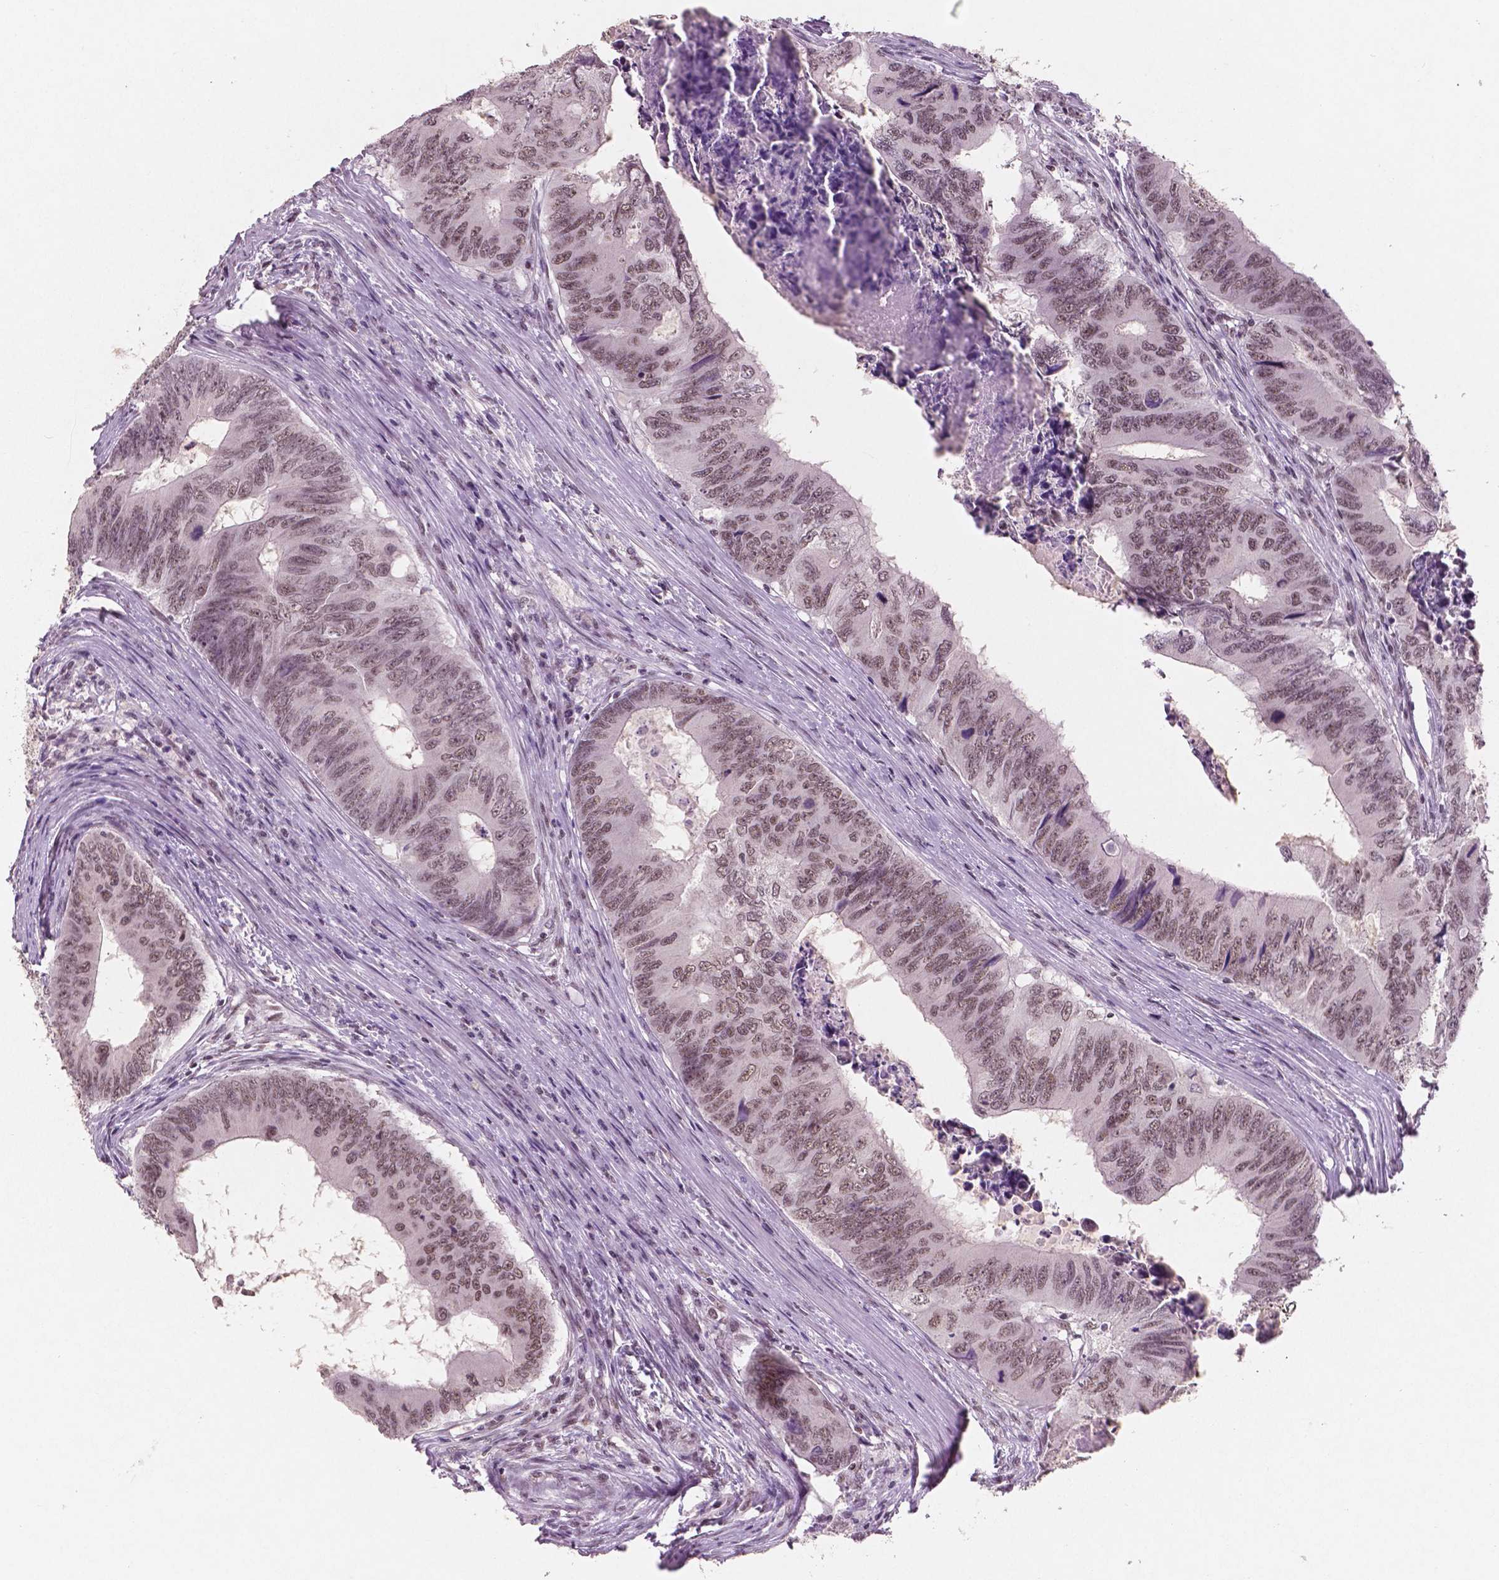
{"staining": {"intensity": "moderate", "quantity": ">75%", "location": "nuclear"}, "tissue": "colorectal cancer", "cell_type": "Tumor cells", "image_type": "cancer", "snomed": [{"axis": "morphology", "description": "Adenocarcinoma, NOS"}, {"axis": "topography", "description": "Colon"}], "caption": "IHC histopathology image of neoplastic tissue: human colorectal adenocarcinoma stained using IHC shows medium levels of moderate protein expression localized specifically in the nuclear of tumor cells, appearing as a nuclear brown color.", "gene": "BRD4", "patient": {"sex": "male", "age": 53}}